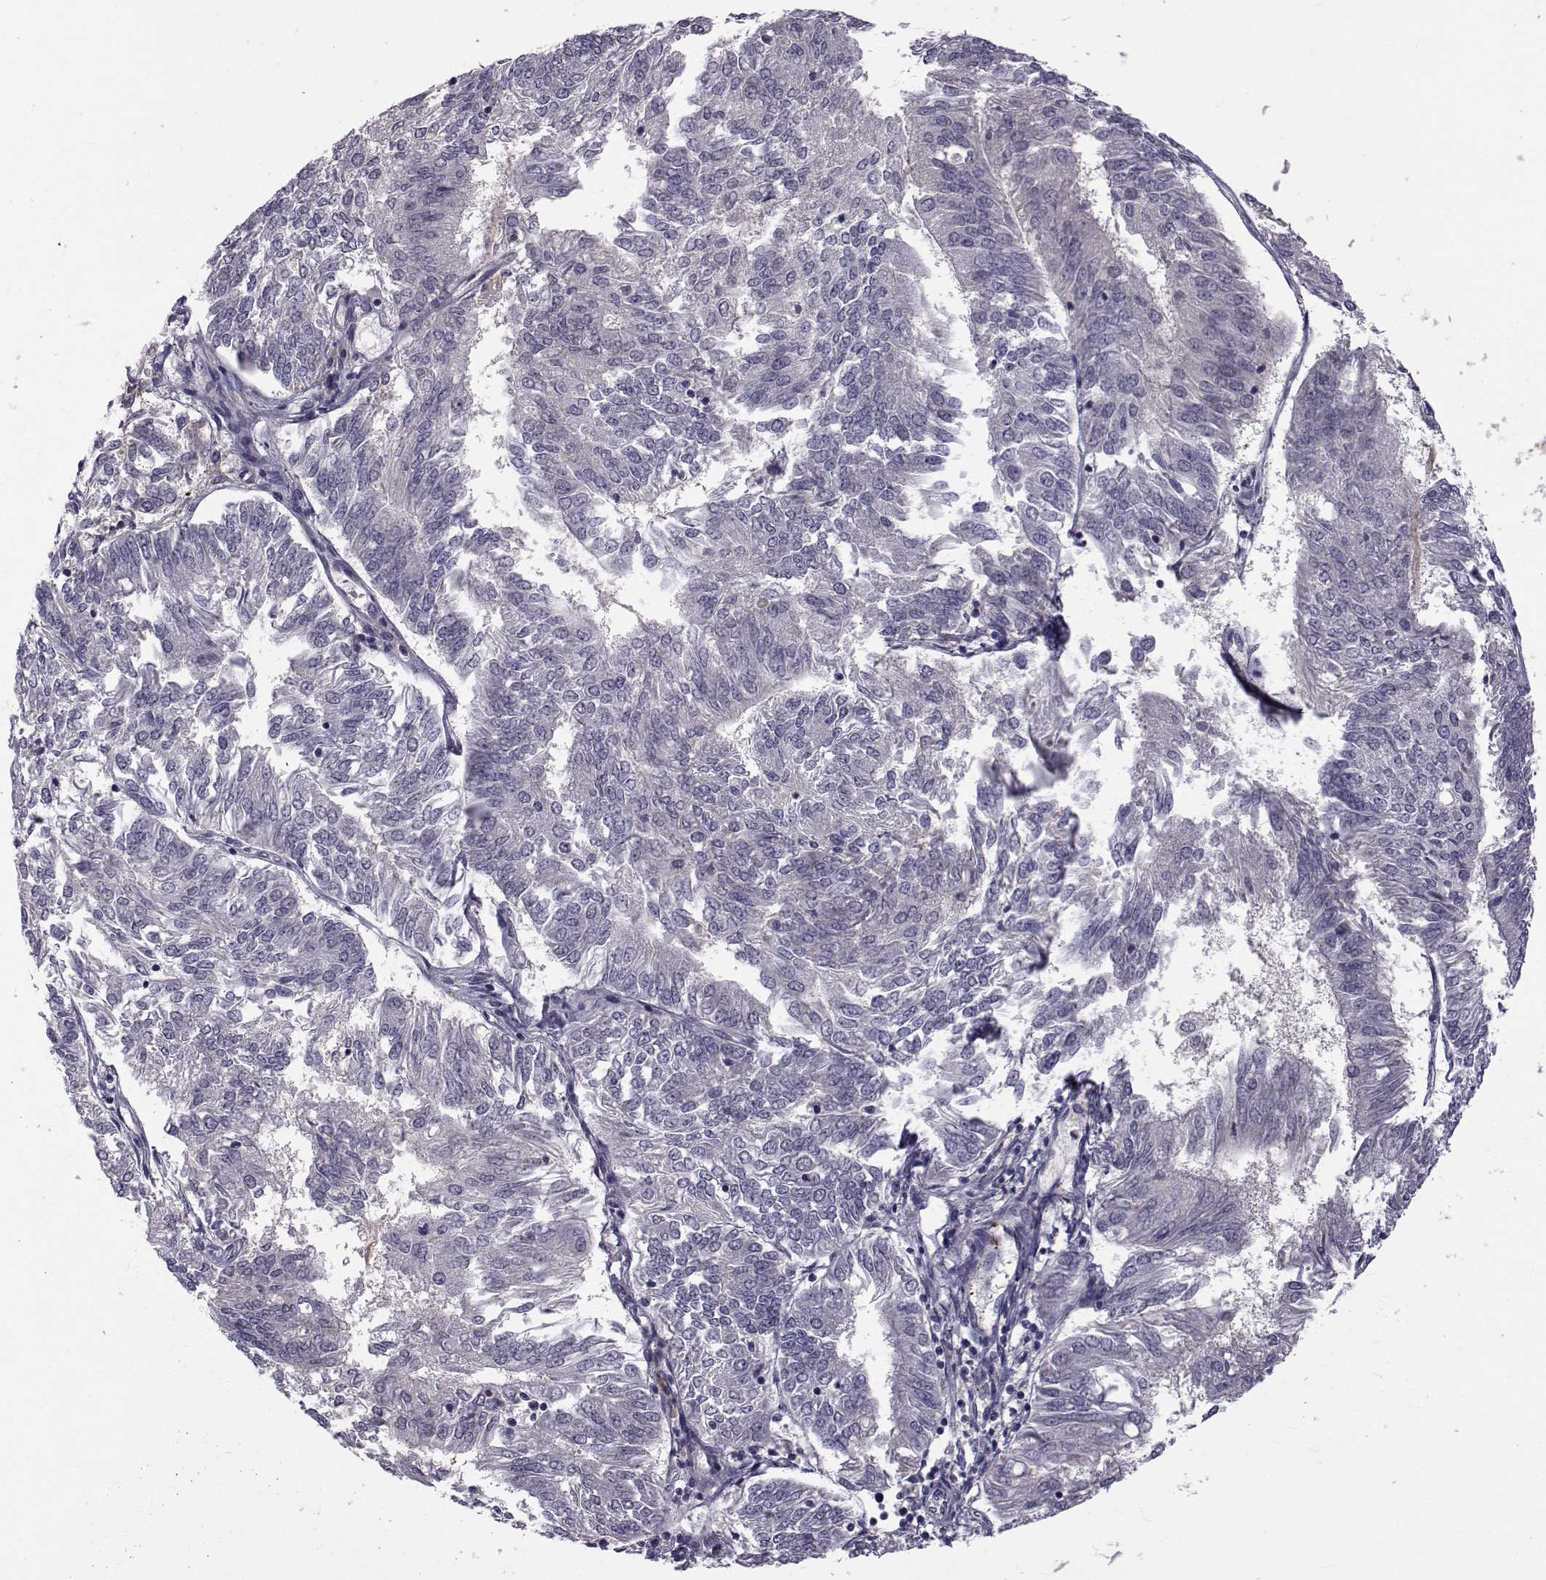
{"staining": {"intensity": "negative", "quantity": "none", "location": "none"}, "tissue": "endometrial cancer", "cell_type": "Tumor cells", "image_type": "cancer", "snomed": [{"axis": "morphology", "description": "Adenocarcinoma, NOS"}, {"axis": "topography", "description": "Endometrium"}], "caption": "Tumor cells are negative for protein expression in human endometrial cancer (adenocarcinoma).", "gene": "TNFRSF11B", "patient": {"sex": "female", "age": 58}}